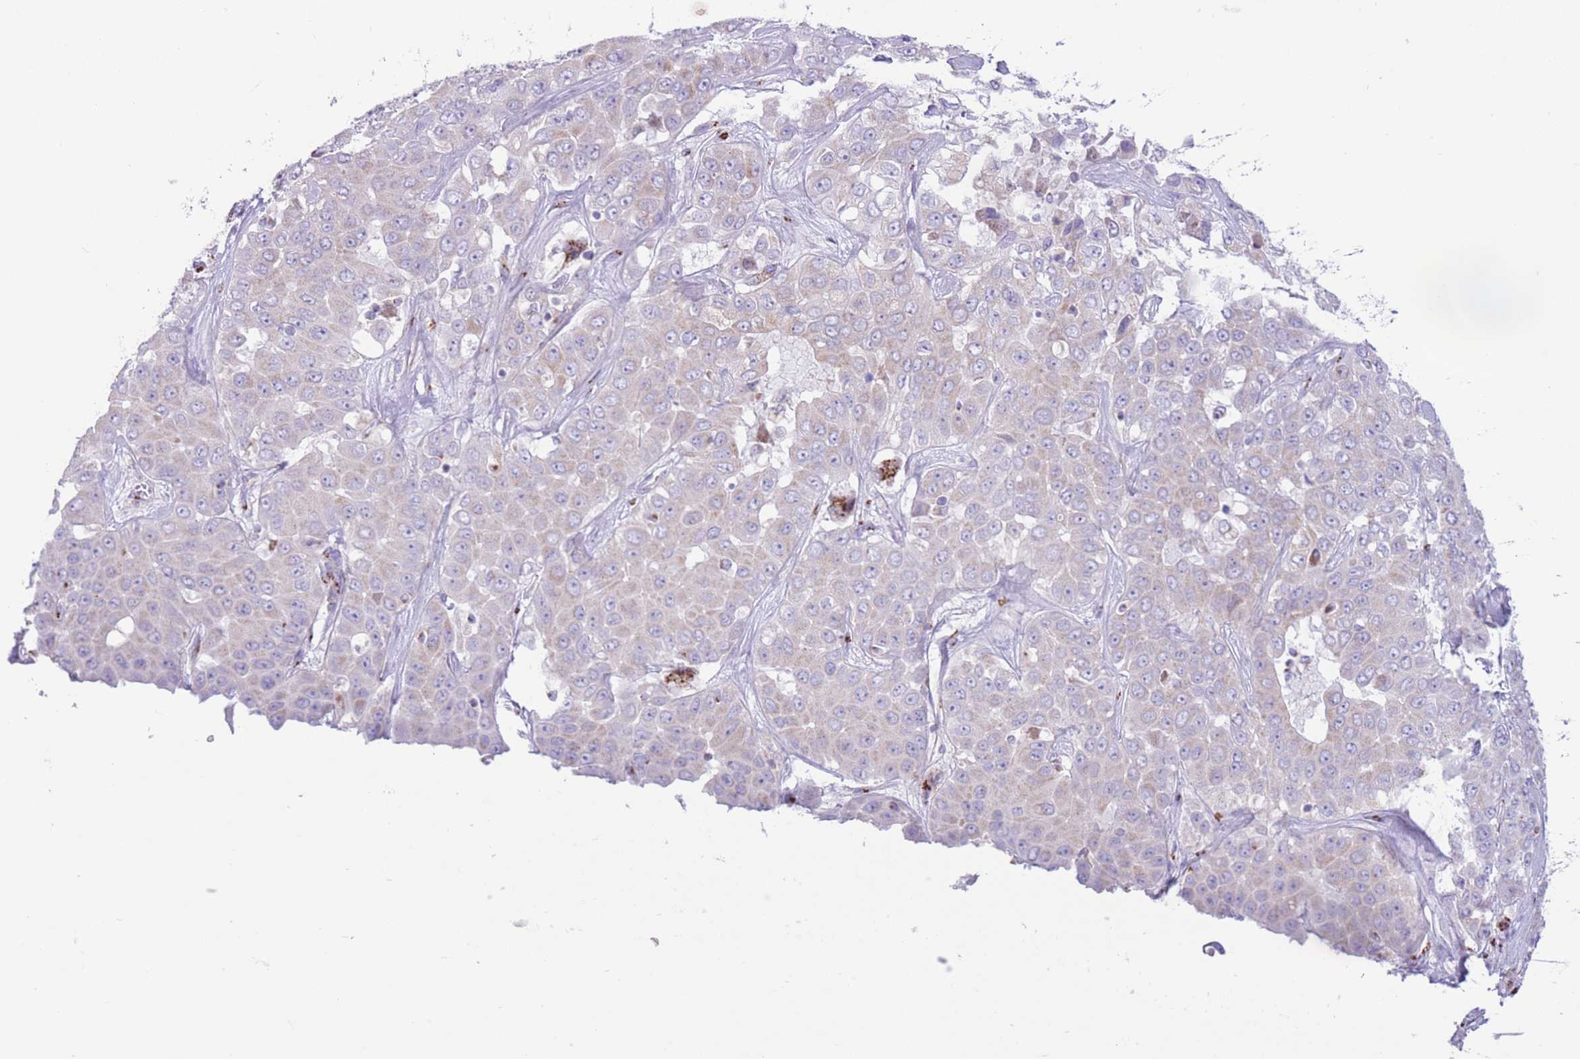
{"staining": {"intensity": "negative", "quantity": "none", "location": "none"}, "tissue": "liver cancer", "cell_type": "Tumor cells", "image_type": "cancer", "snomed": [{"axis": "morphology", "description": "Cholangiocarcinoma"}, {"axis": "topography", "description": "Liver"}], "caption": "Liver cholangiocarcinoma stained for a protein using immunohistochemistry shows no positivity tumor cells.", "gene": "MPND", "patient": {"sex": "female", "age": 52}}